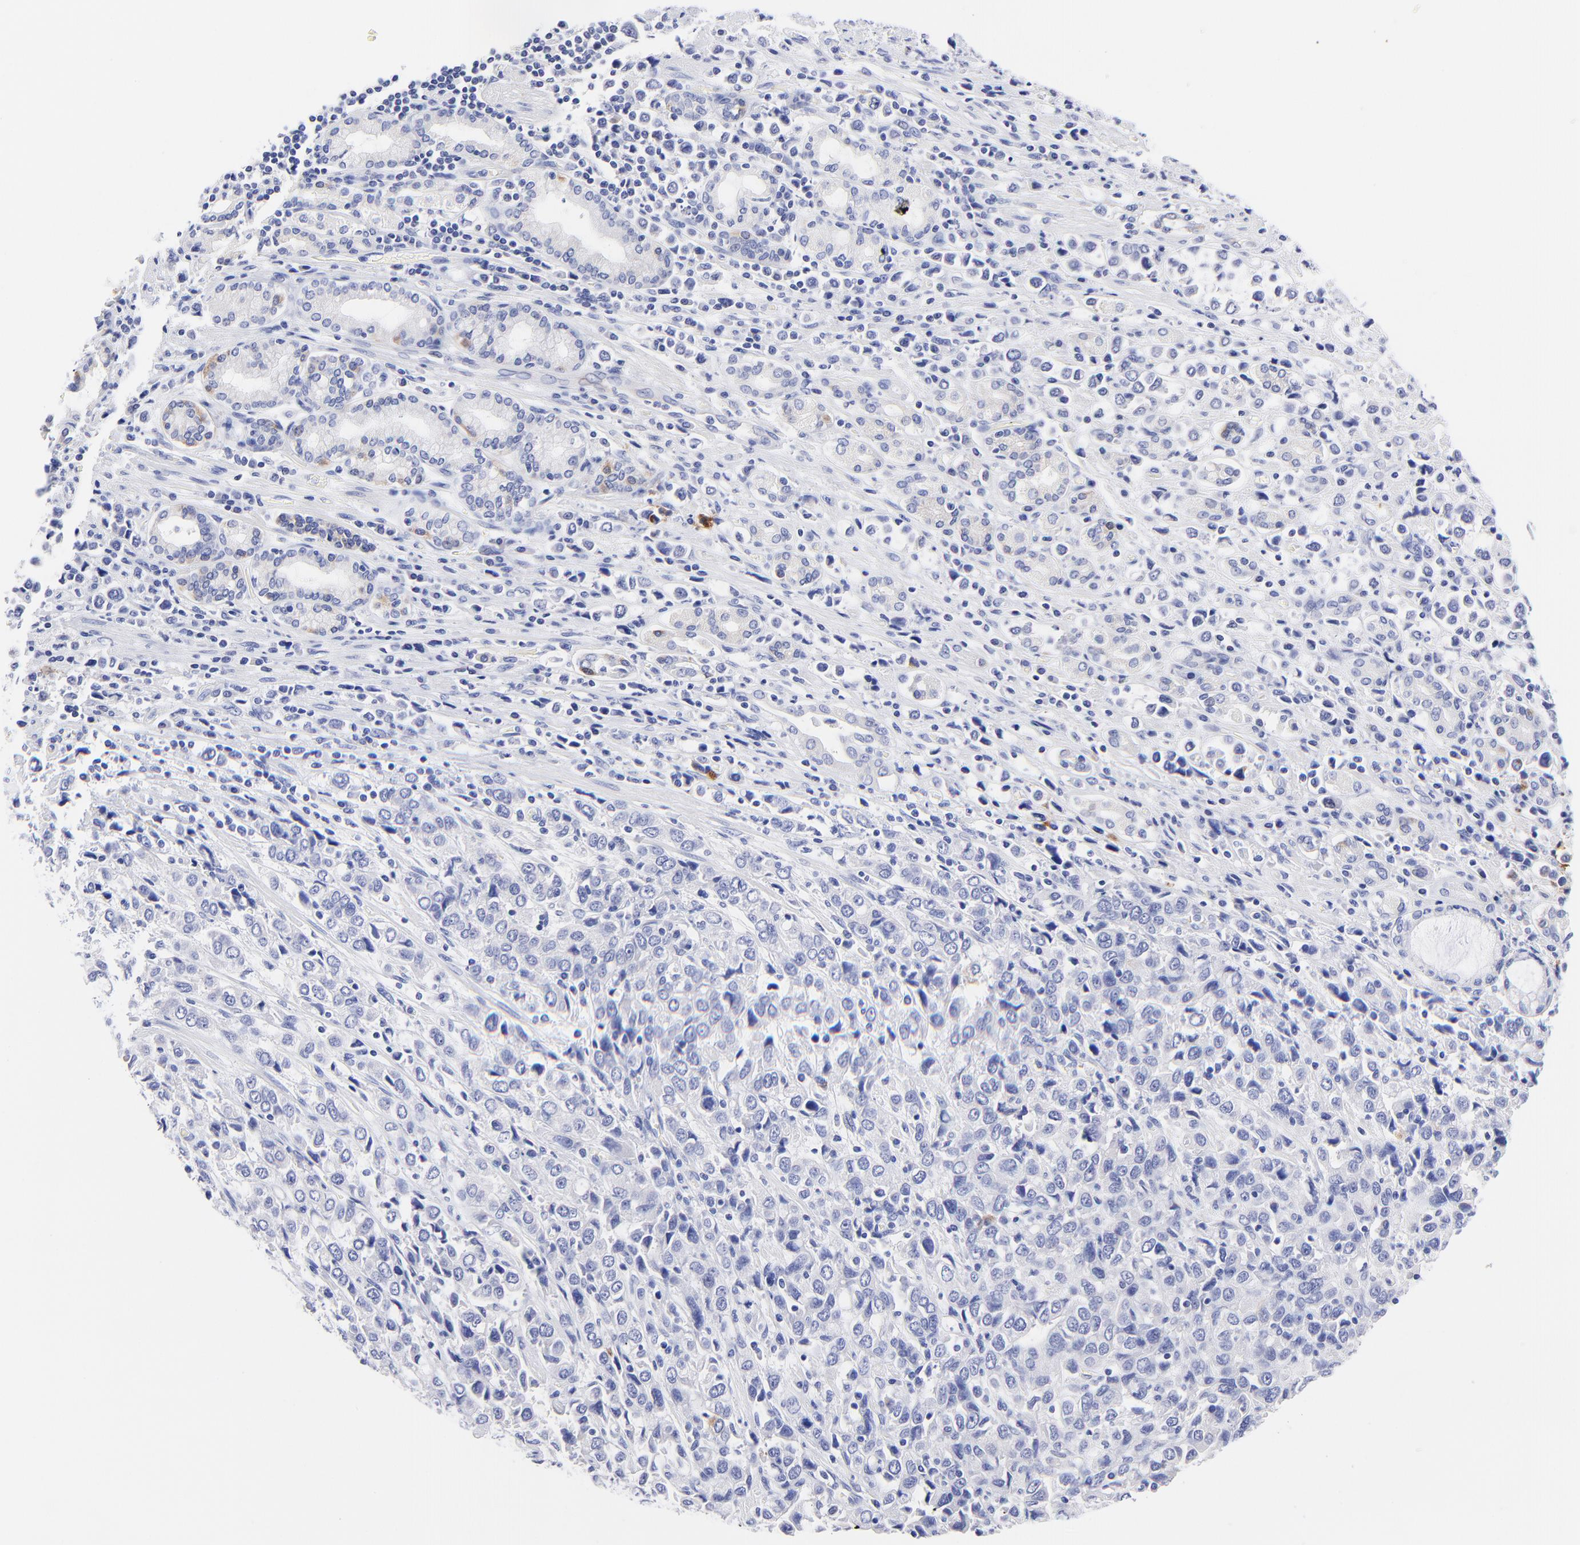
{"staining": {"intensity": "weak", "quantity": "<25%", "location": "cytoplasmic/membranous"}, "tissue": "stomach cancer", "cell_type": "Tumor cells", "image_type": "cancer", "snomed": [{"axis": "morphology", "description": "Adenocarcinoma, NOS"}, {"axis": "topography", "description": "Stomach, upper"}], "caption": "The micrograph displays no significant expression in tumor cells of stomach cancer.", "gene": "RAB3A", "patient": {"sex": "male", "age": 76}}